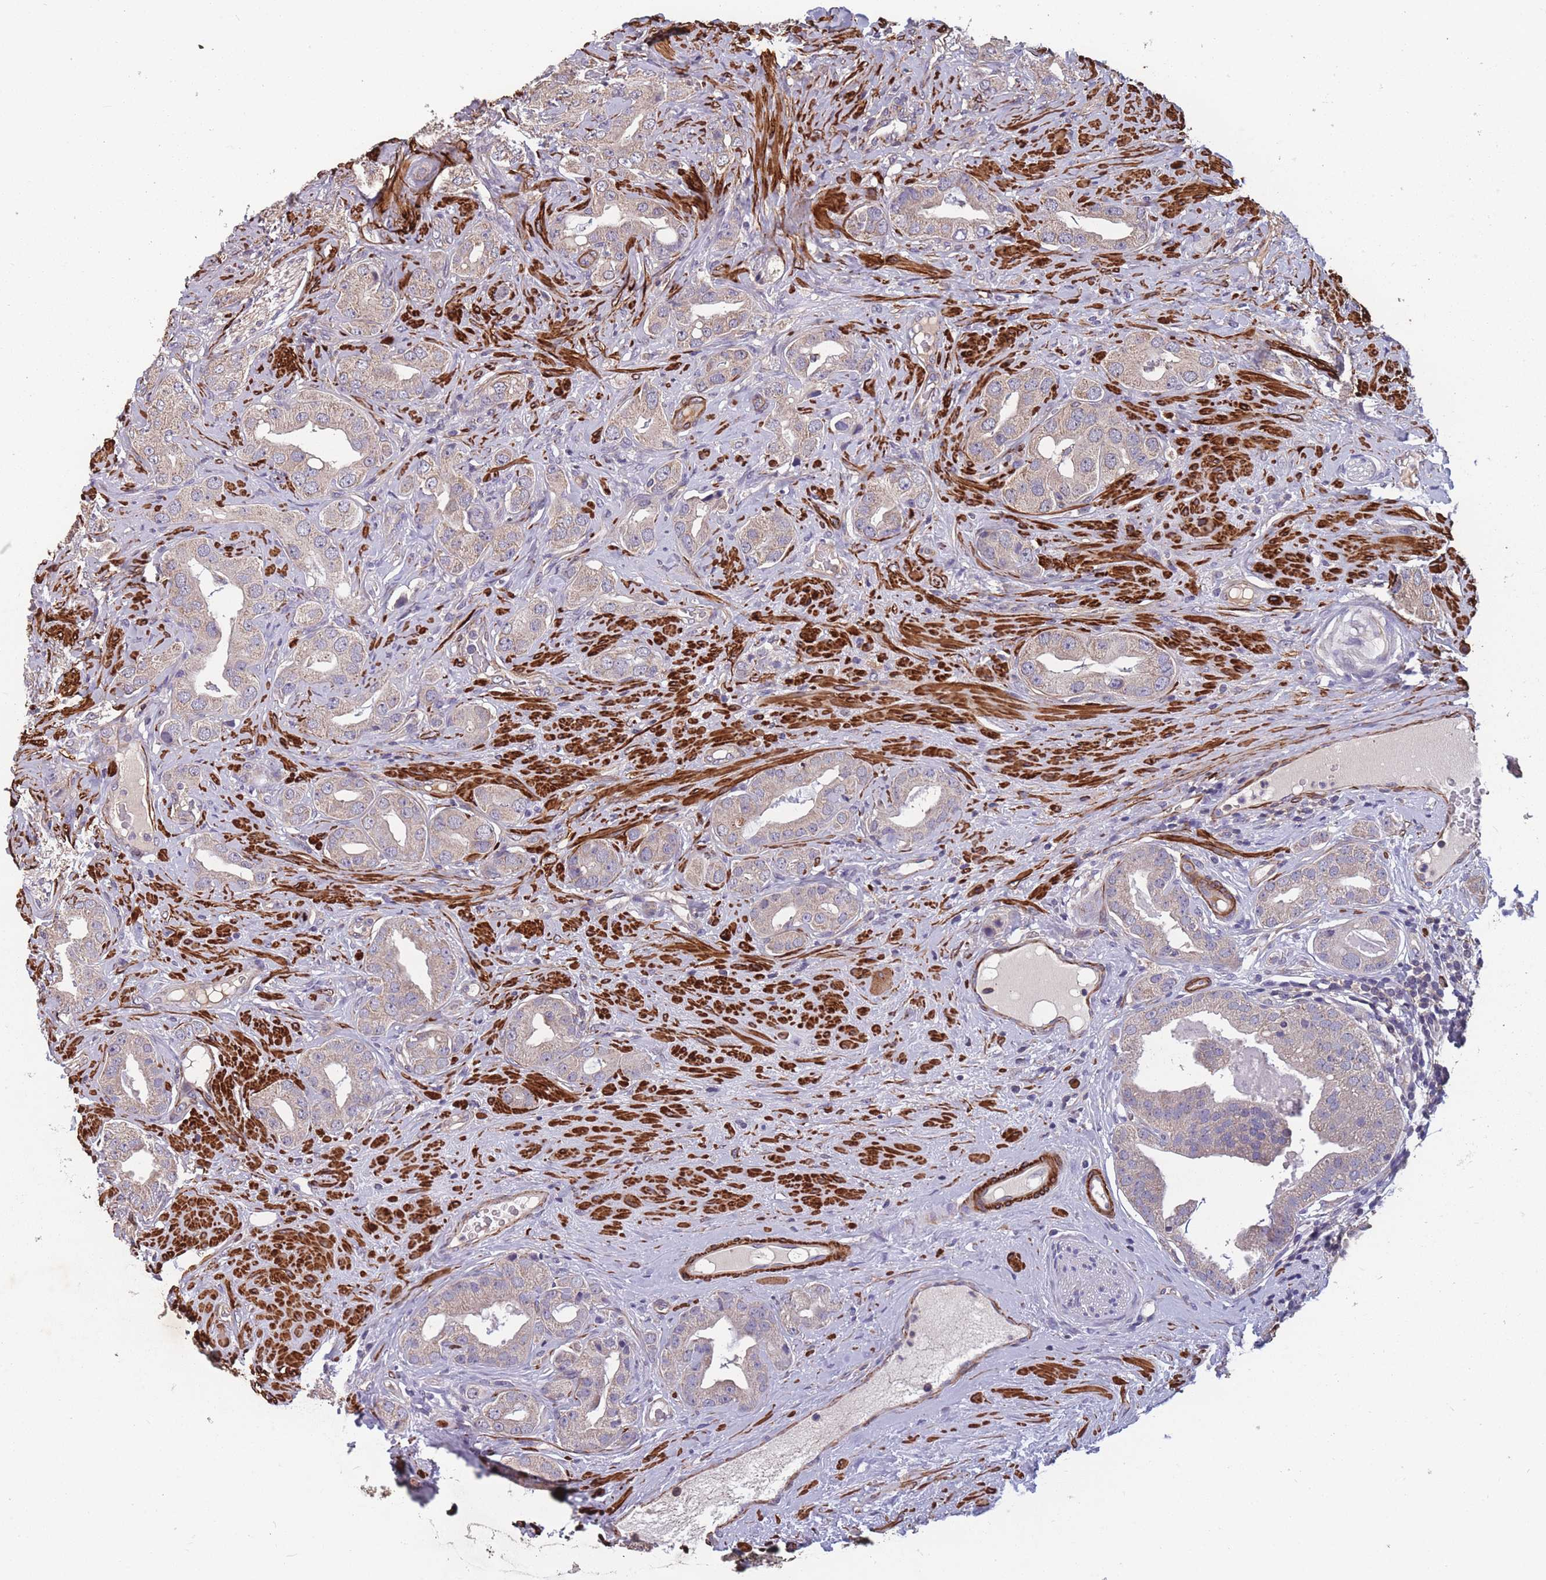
{"staining": {"intensity": "weak", "quantity": "25%-75%", "location": "cytoplasmic/membranous"}, "tissue": "prostate cancer", "cell_type": "Tumor cells", "image_type": "cancer", "snomed": [{"axis": "morphology", "description": "Adenocarcinoma, High grade"}, {"axis": "topography", "description": "Prostate"}], "caption": "Immunohistochemistry histopathology image of prostate cancer stained for a protein (brown), which reveals low levels of weak cytoplasmic/membranous positivity in about 25%-75% of tumor cells.", "gene": "TOMM40L", "patient": {"sex": "male", "age": 63}}